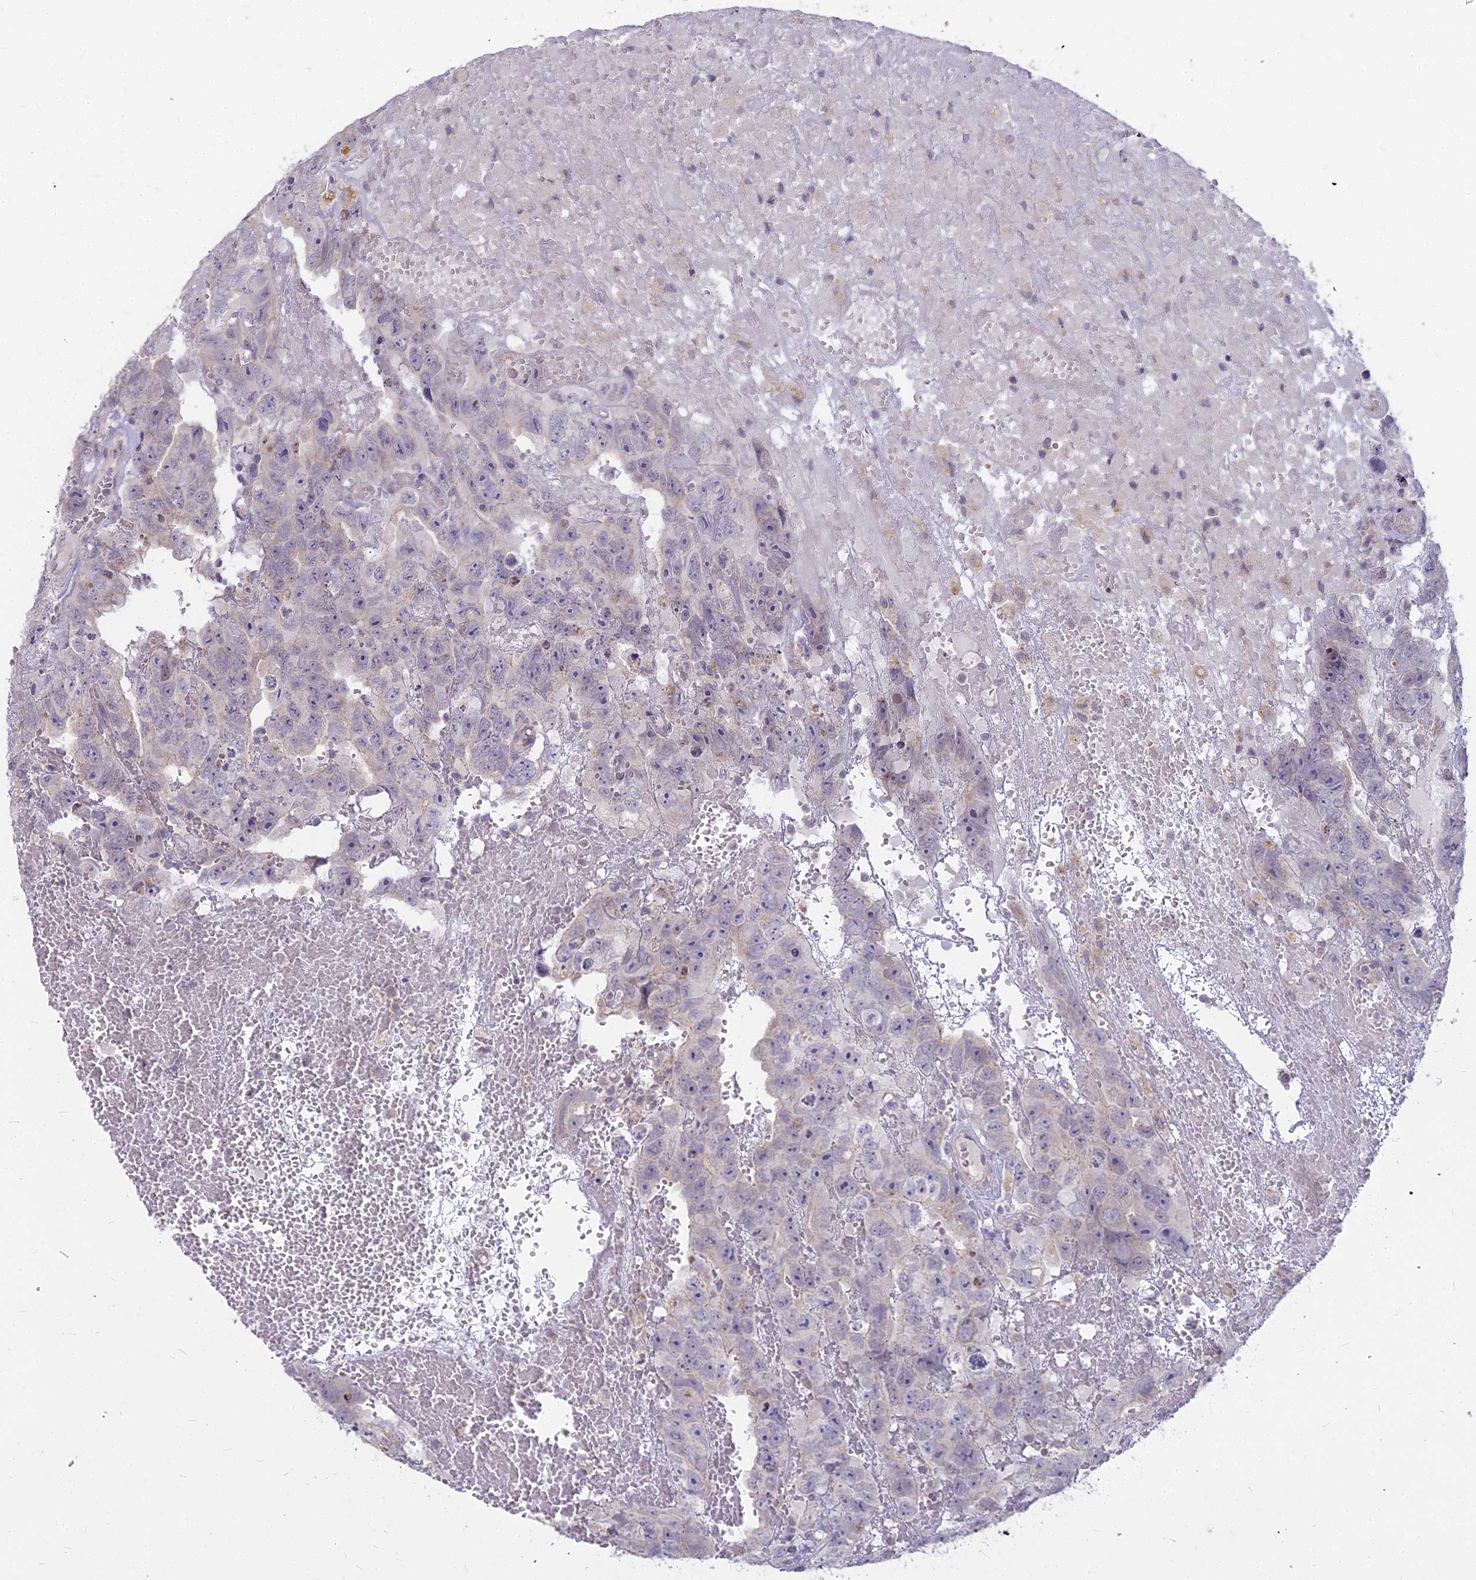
{"staining": {"intensity": "negative", "quantity": "none", "location": "none"}, "tissue": "testis cancer", "cell_type": "Tumor cells", "image_type": "cancer", "snomed": [{"axis": "morphology", "description": "Carcinoma, Embryonal, NOS"}, {"axis": "topography", "description": "Testis"}], "caption": "Micrograph shows no significant protein staining in tumor cells of embryonal carcinoma (testis).", "gene": "MICU2", "patient": {"sex": "male", "age": 45}}